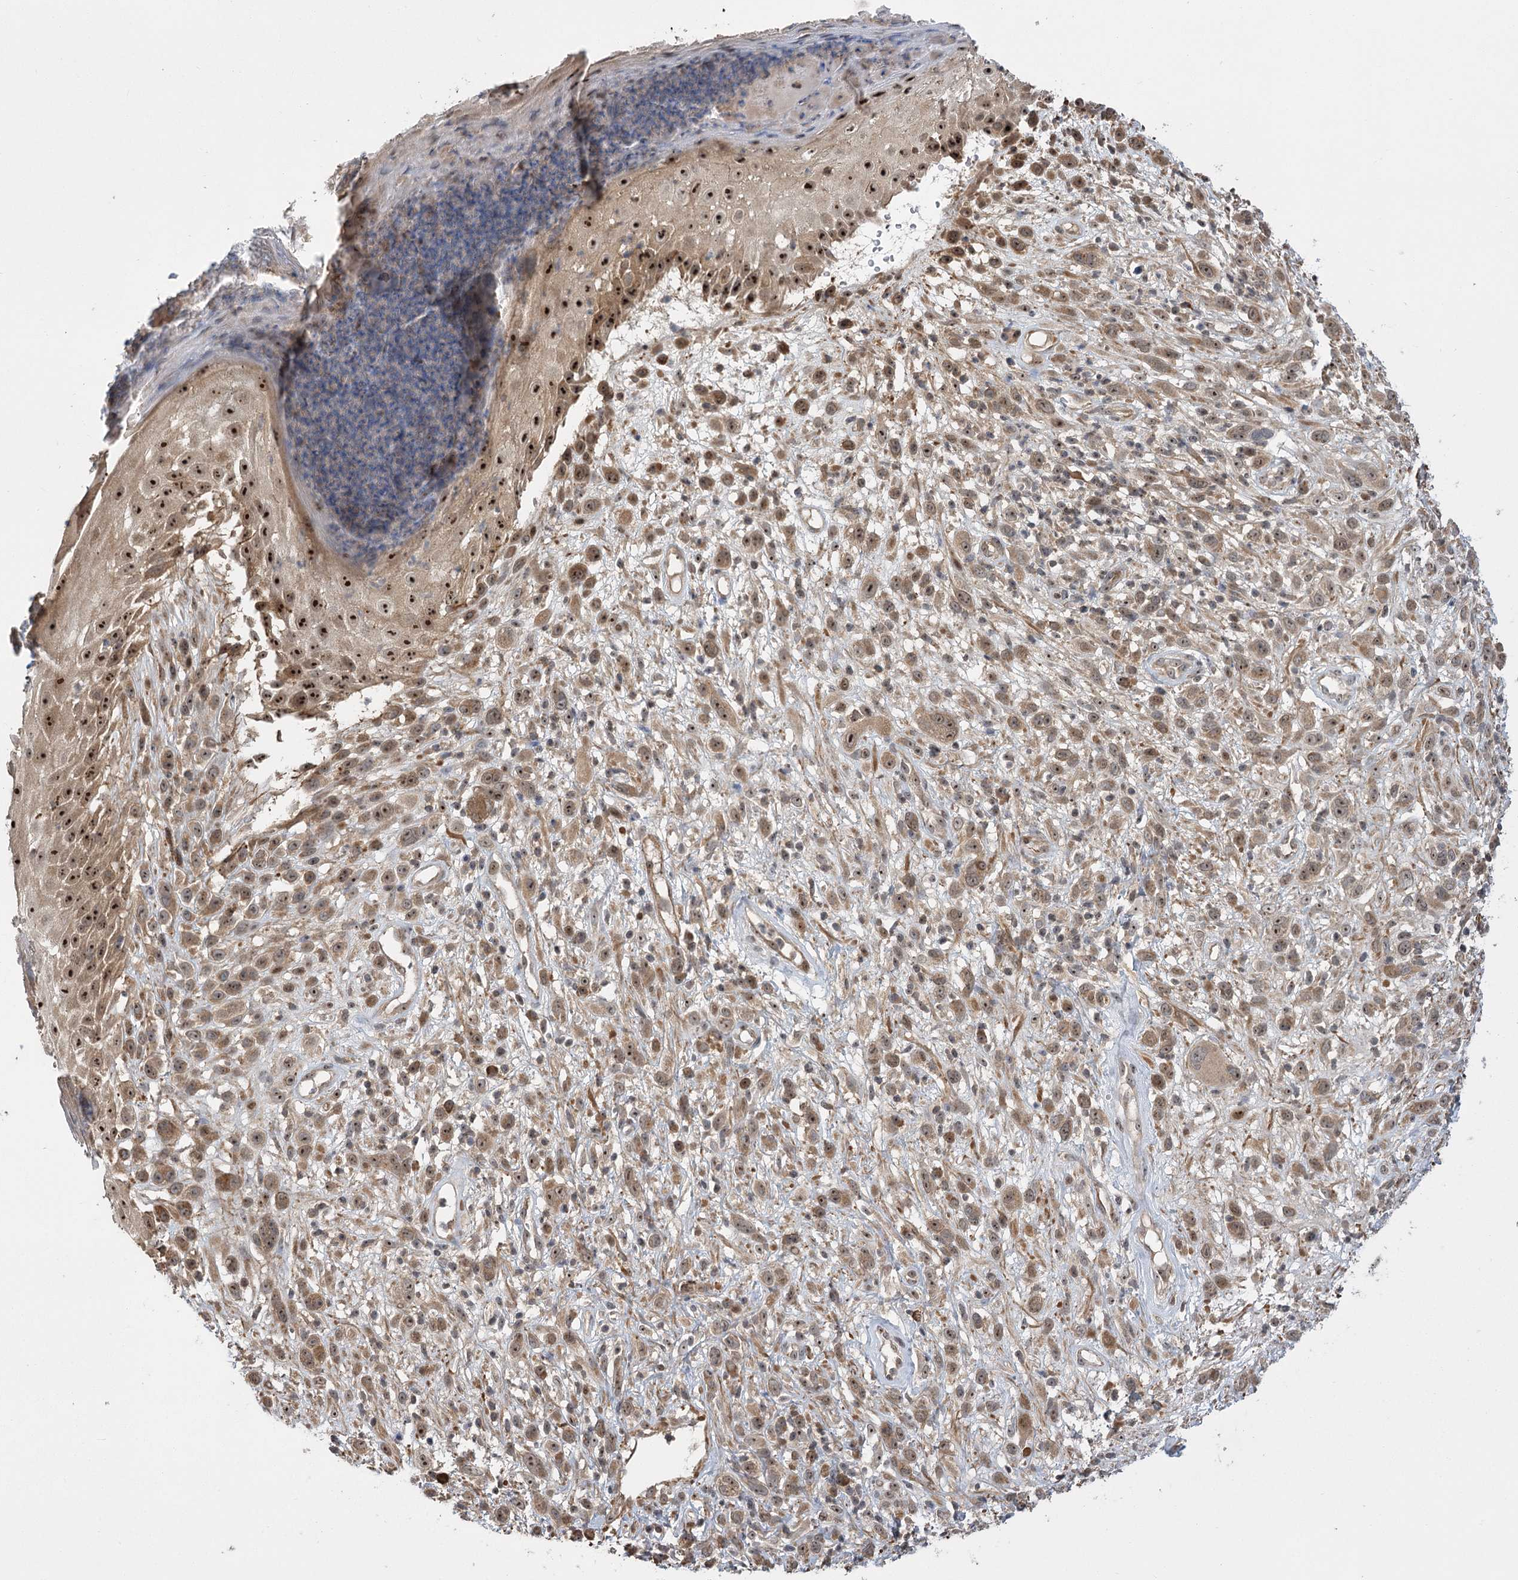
{"staining": {"intensity": "moderate", "quantity": ">75%", "location": "cytoplasmic/membranous,nuclear"}, "tissue": "melanoma", "cell_type": "Tumor cells", "image_type": "cancer", "snomed": [{"axis": "morphology", "description": "Malignant melanoma, NOS"}, {"axis": "topography", "description": "Skin of trunk"}], "caption": "The immunohistochemical stain shows moderate cytoplasmic/membranous and nuclear expression in tumor cells of malignant melanoma tissue.", "gene": "SERGEF", "patient": {"sex": "male", "age": 71}}